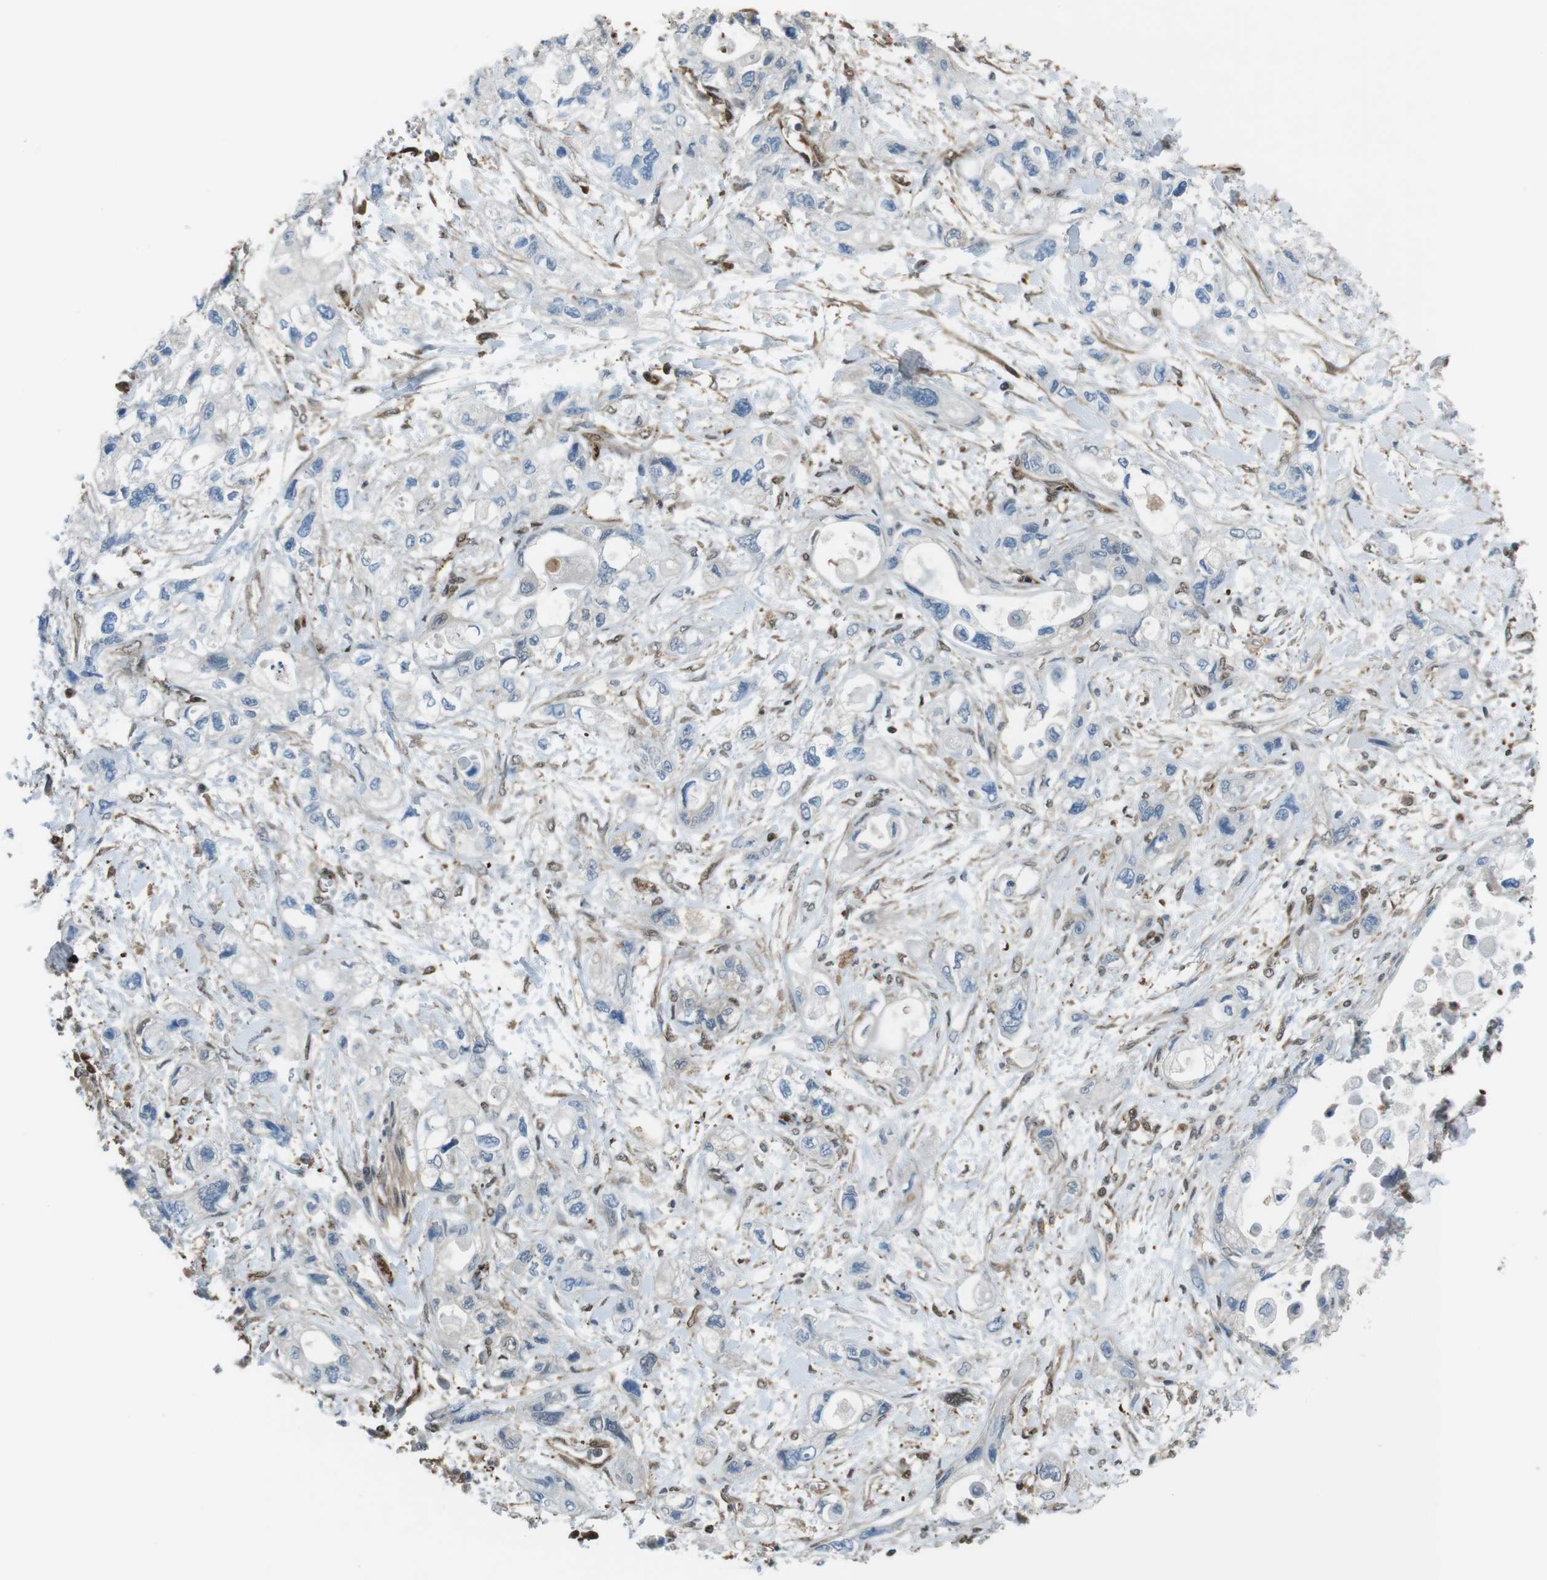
{"staining": {"intensity": "negative", "quantity": "none", "location": "none"}, "tissue": "pancreatic cancer", "cell_type": "Tumor cells", "image_type": "cancer", "snomed": [{"axis": "morphology", "description": "Adenocarcinoma, NOS"}, {"axis": "topography", "description": "Pancreas"}], "caption": "Pancreatic adenocarcinoma stained for a protein using immunohistochemistry (IHC) displays no positivity tumor cells.", "gene": "TWSG1", "patient": {"sex": "male", "age": 56}}